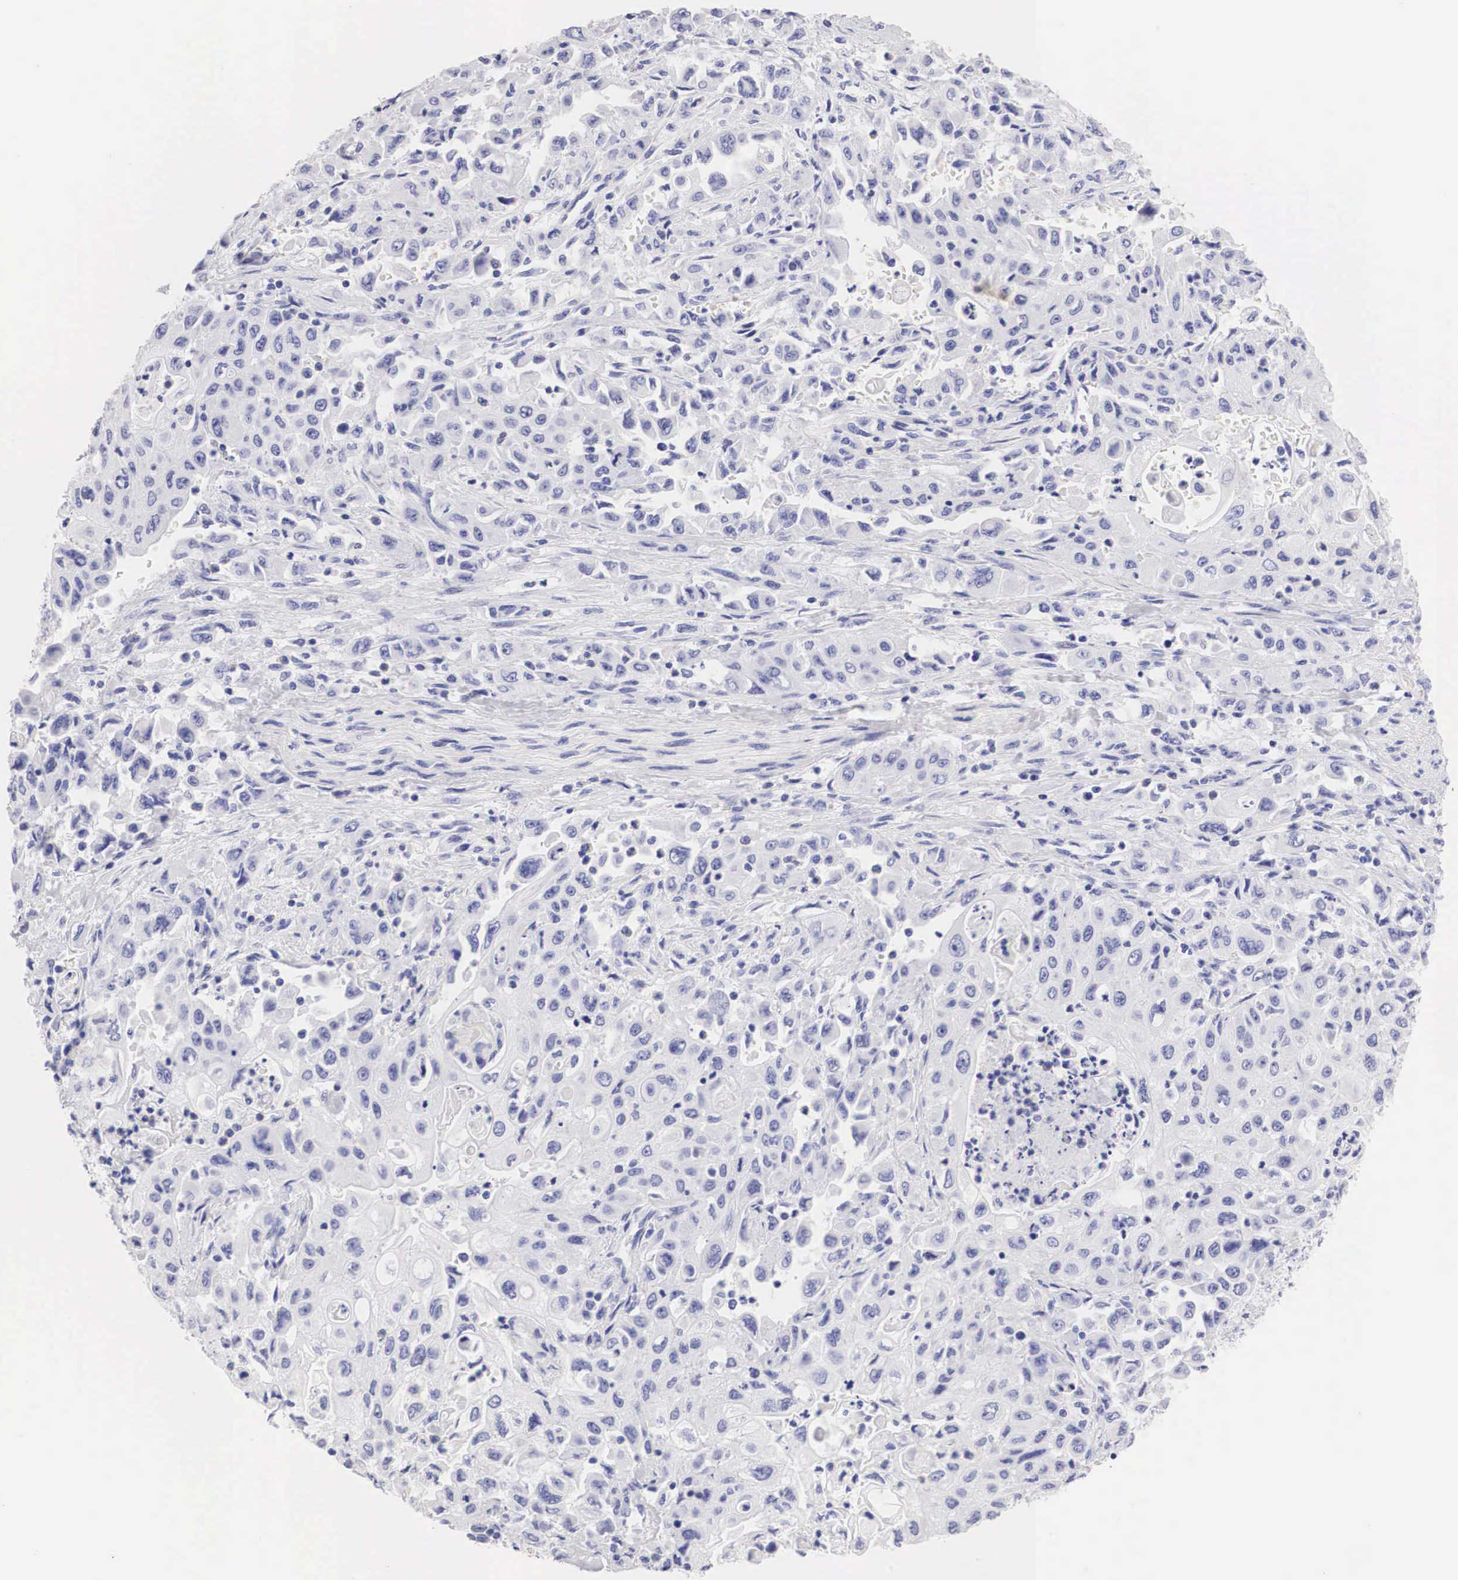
{"staining": {"intensity": "negative", "quantity": "none", "location": "none"}, "tissue": "pancreatic cancer", "cell_type": "Tumor cells", "image_type": "cancer", "snomed": [{"axis": "morphology", "description": "Adenocarcinoma, NOS"}, {"axis": "topography", "description": "Pancreas"}], "caption": "Tumor cells show no significant positivity in pancreatic adenocarcinoma. (DAB (3,3'-diaminobenzidine) immunohistochemistry (IHC) with hematoxylin counter stain).", "gene": "ERBB2", "patient": {"sex": "male", "age": 70}}